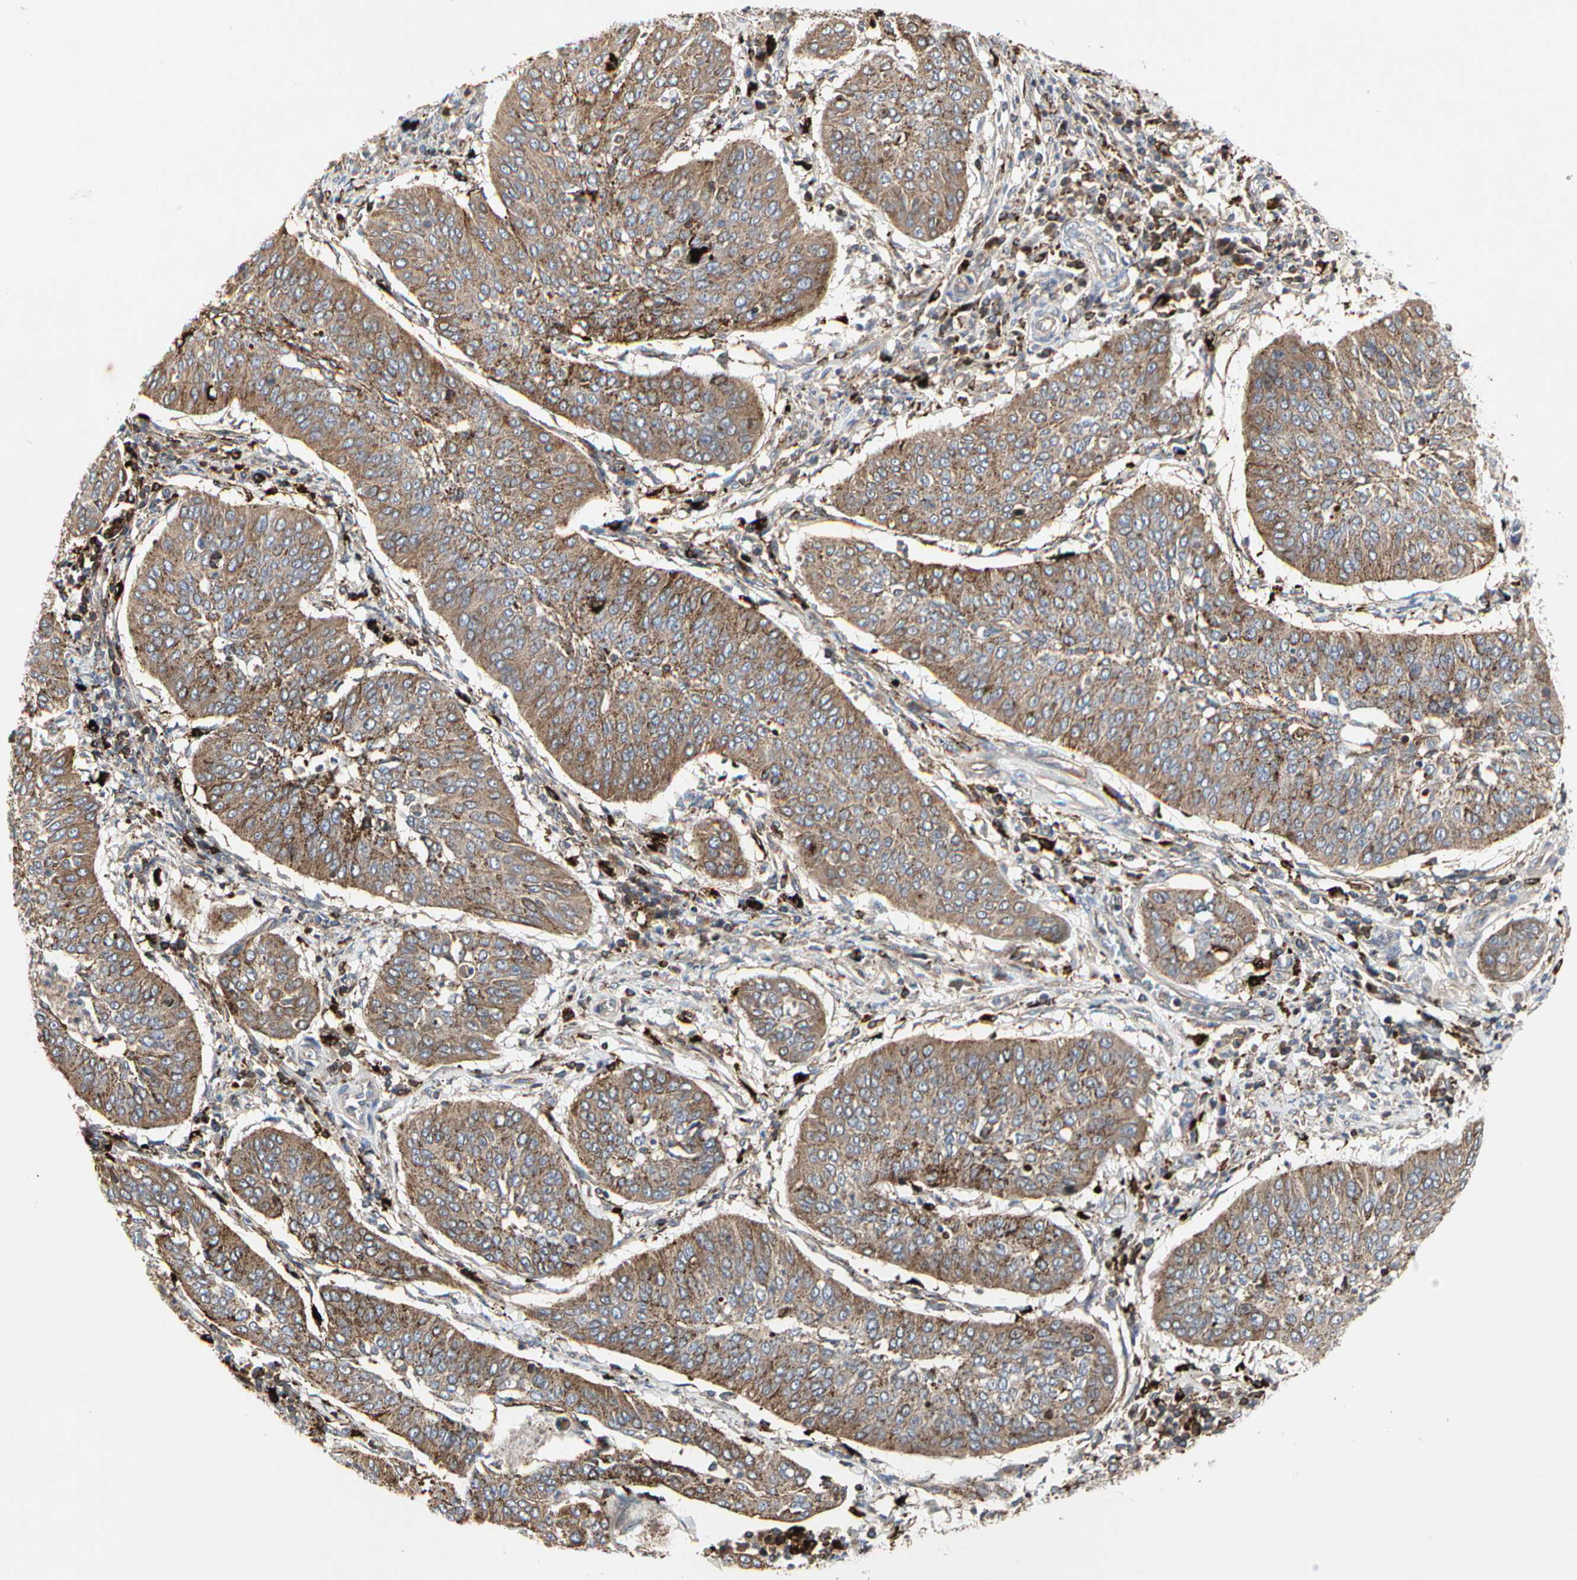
{"staining": {"intensity": "moderate", "quantity": ">75%", "location": "cytoplasmic/membranous"}, "tissue": "cervical cancer", "cell_type": "Tumor cells", "image_type": "cancer", "snomed": [{"axis": "morphology", "description": "Normal tissue, NOS"}, {"axis": "morphology", "description": "Squamous cell carcinoma, NOS"}, {"axis": "topography", "description": "Cervix"}], "caption": "Cervical squamous cell carcinoma was stained to show a protein in brown. There is medium levels of moderate cytoplasmic/membranous expression in approximately >75% of tumor cells.", "gene": "NAPG", "patient": {"sex": "female", "age": 39}}